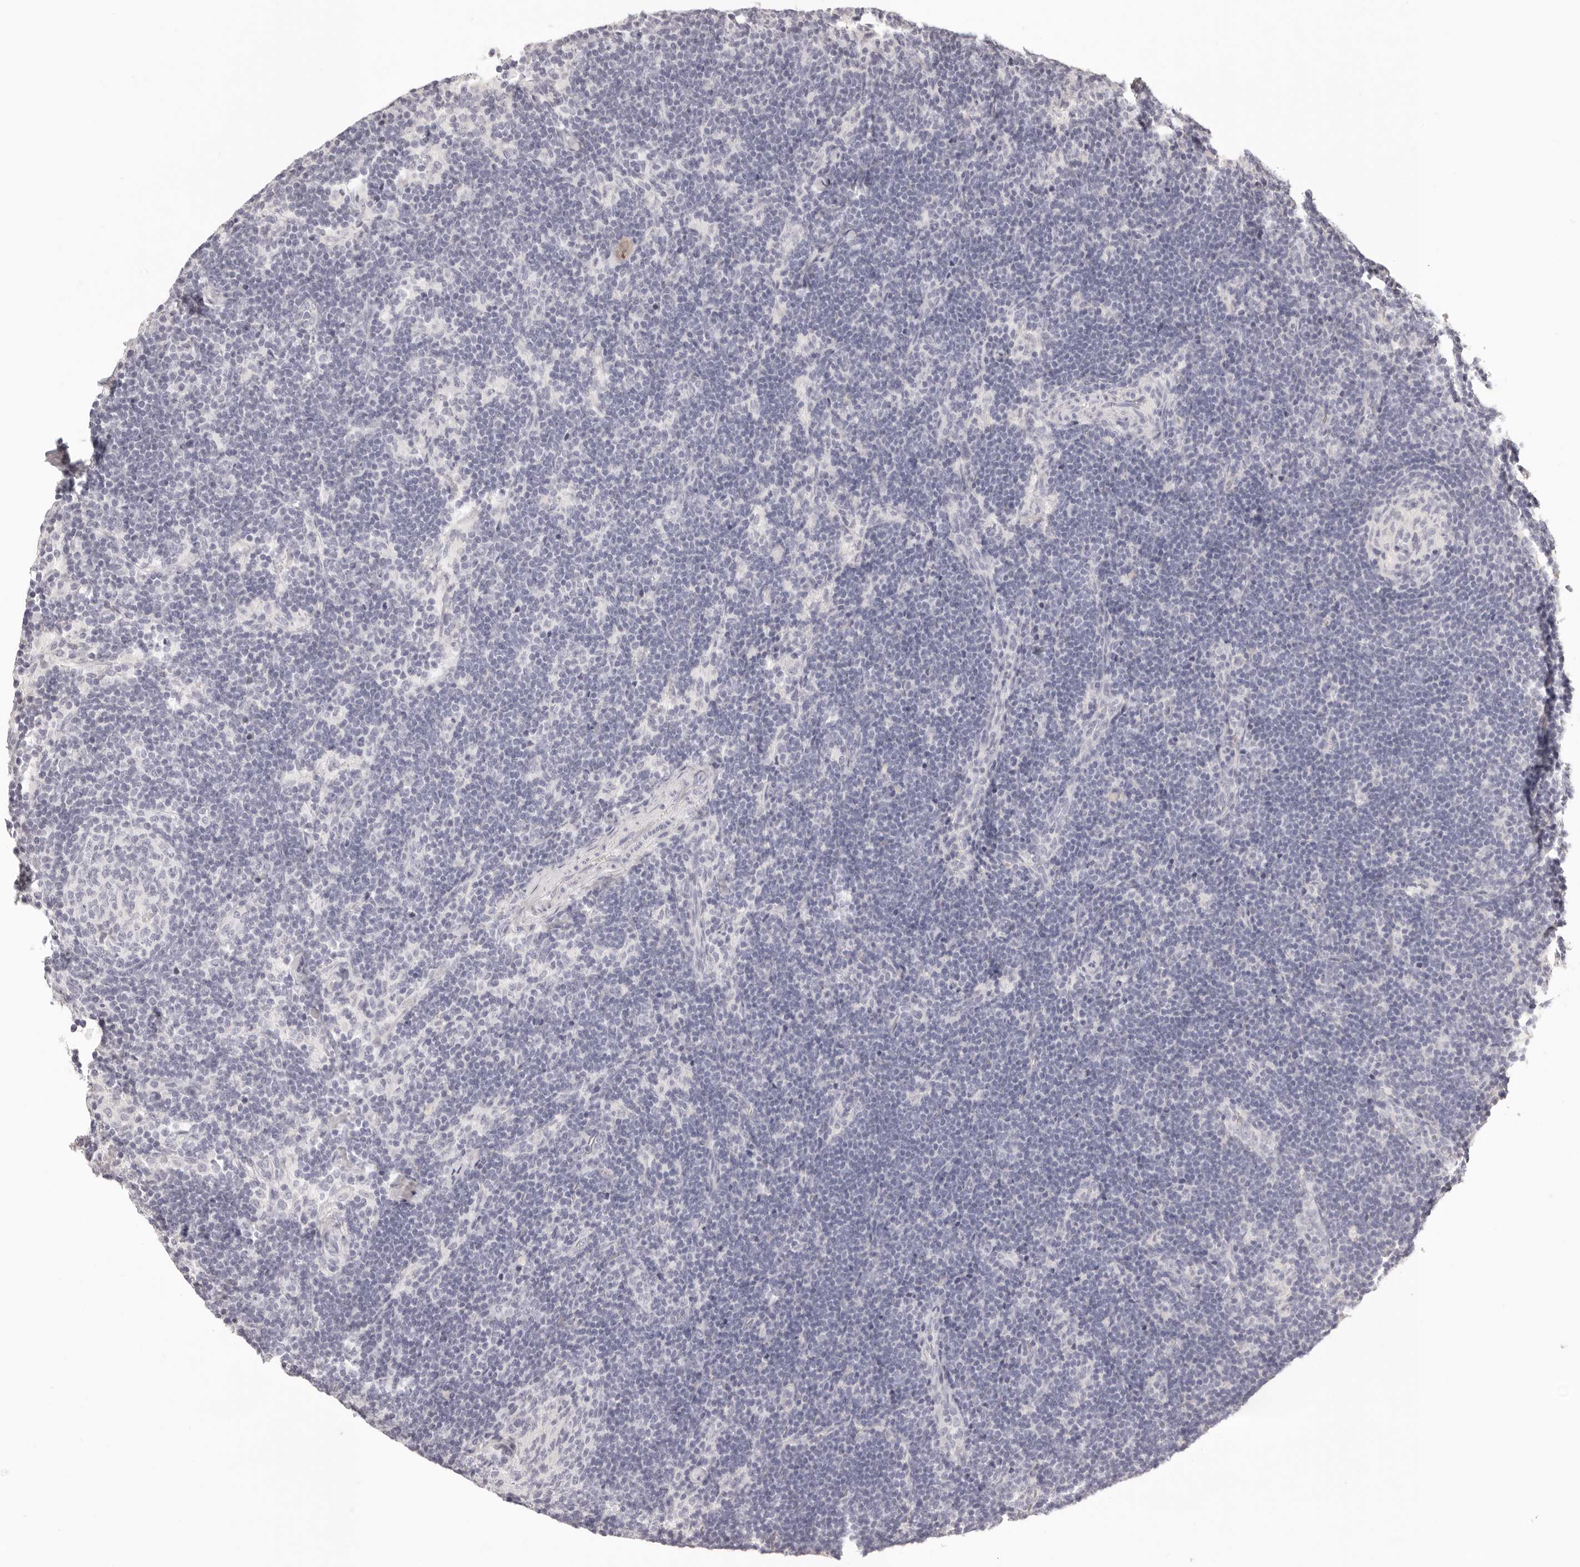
{"staining": {"intensity": "negative", "quantity": "none", "location": "none"}, "tissue": "lymph node", "cell_type": "Germinal center cells", "image_type": "normal", "snomed": [{"axis": "morphology", "description": "Normal tissue, NOS"}, {"axis": "topography", "description": "Lymph node"}], "caption": "The image demonstrates no significant positivity in germinal center cells of lymph node. (DAB IHC with hematoxylin counter stain).", "gene": "FABP1", "patient": {"sex": "female", "age": 22}}